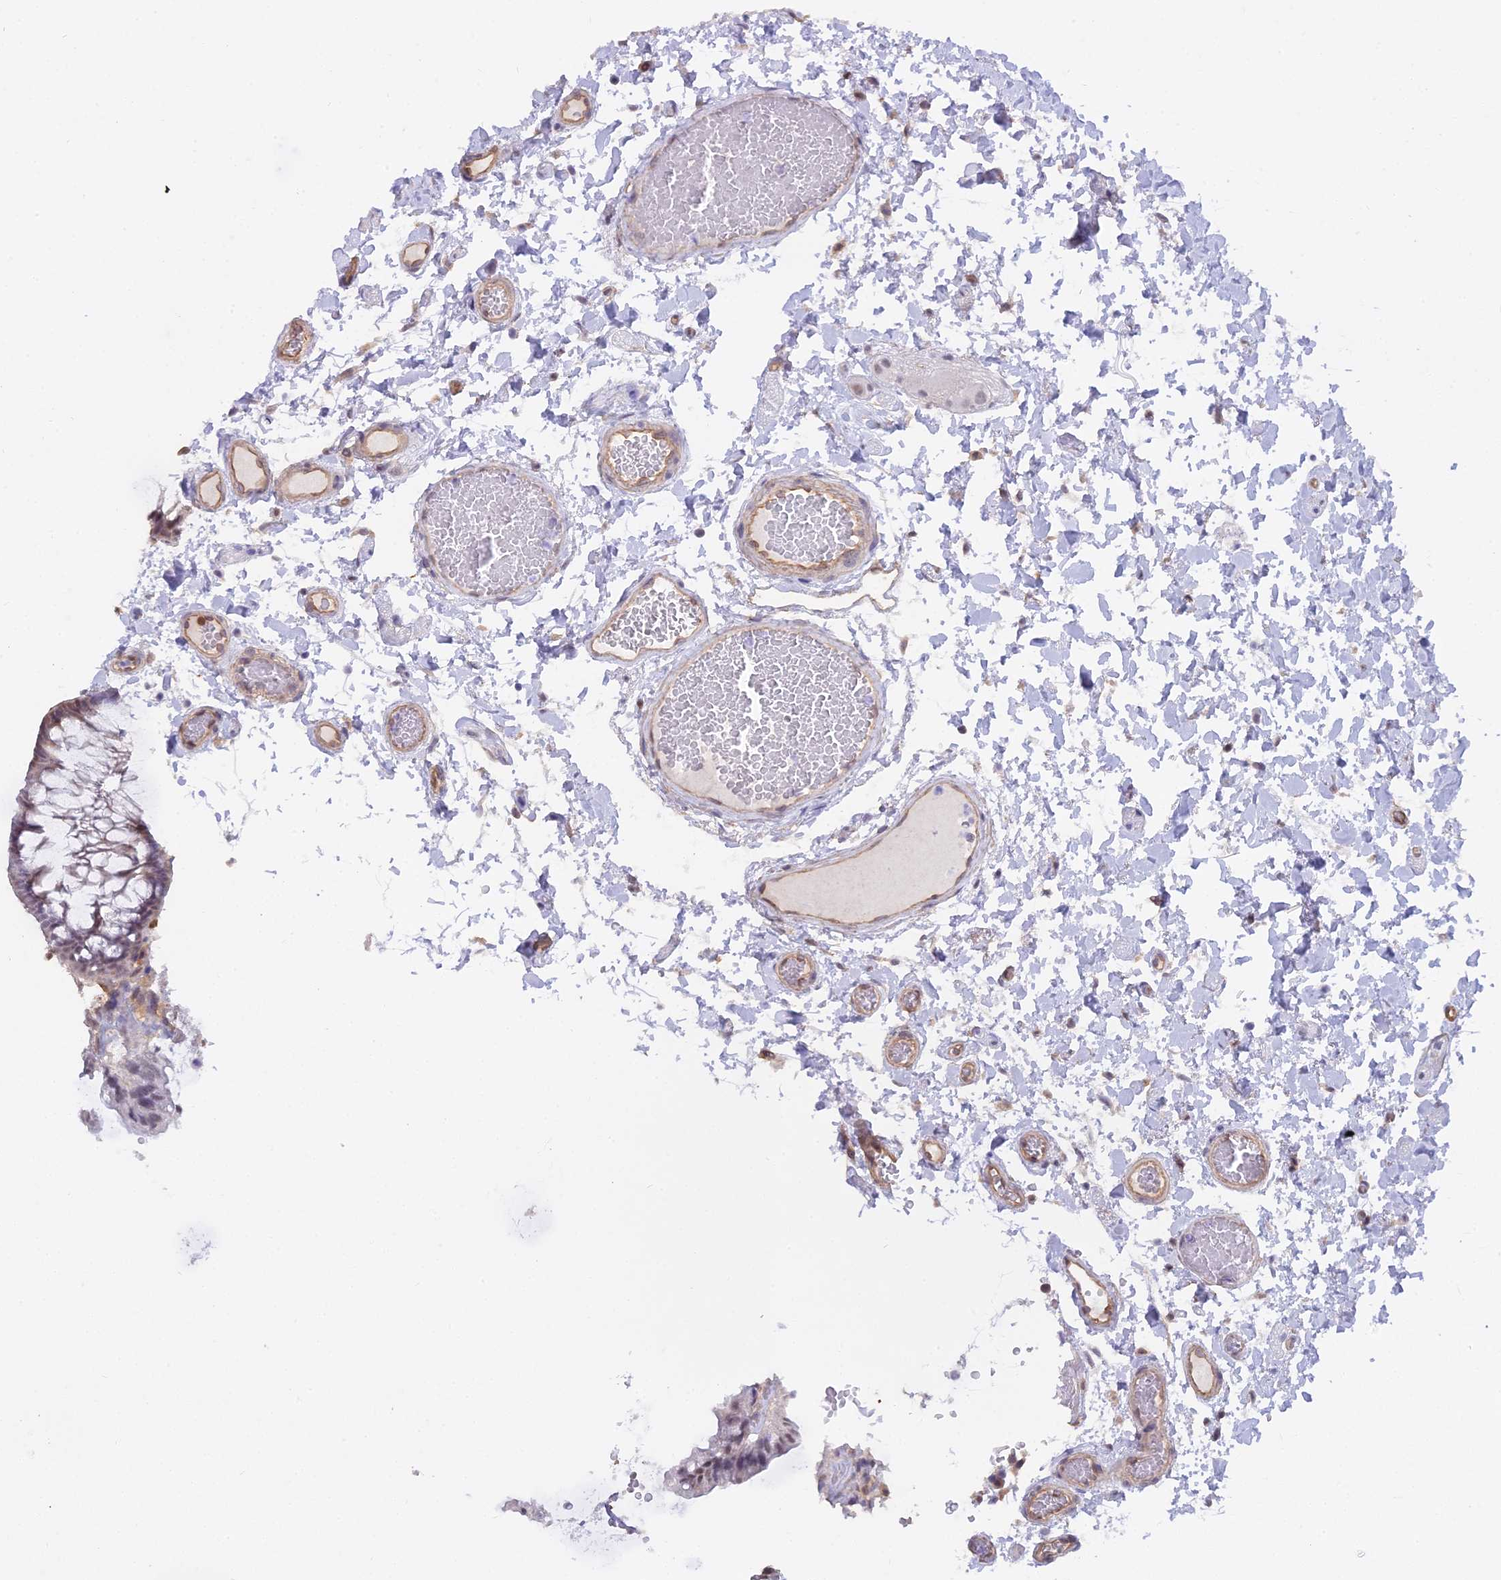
{"staining": {"intensity": "weak", "quantity": ">75%", "location": "cytoplasmic/membranous"}, "tissue": "colon", "cell_type": "Endothelial cells", "image_type": "normal", "snomed": [{"axis": "morphology", "description": "Normal tissue, NOS"}, {"axis": "topography", "description": "Colon"}], "caption": "DAB (3,3'-diaminobenzidine) immunohistochemical staining of normal colon reveals weak cytoplasmic/membranous protein staining in about >75% of endothelial cells.", "gene": "BLNK", "patient": {"sex": "male", "age": 84}}